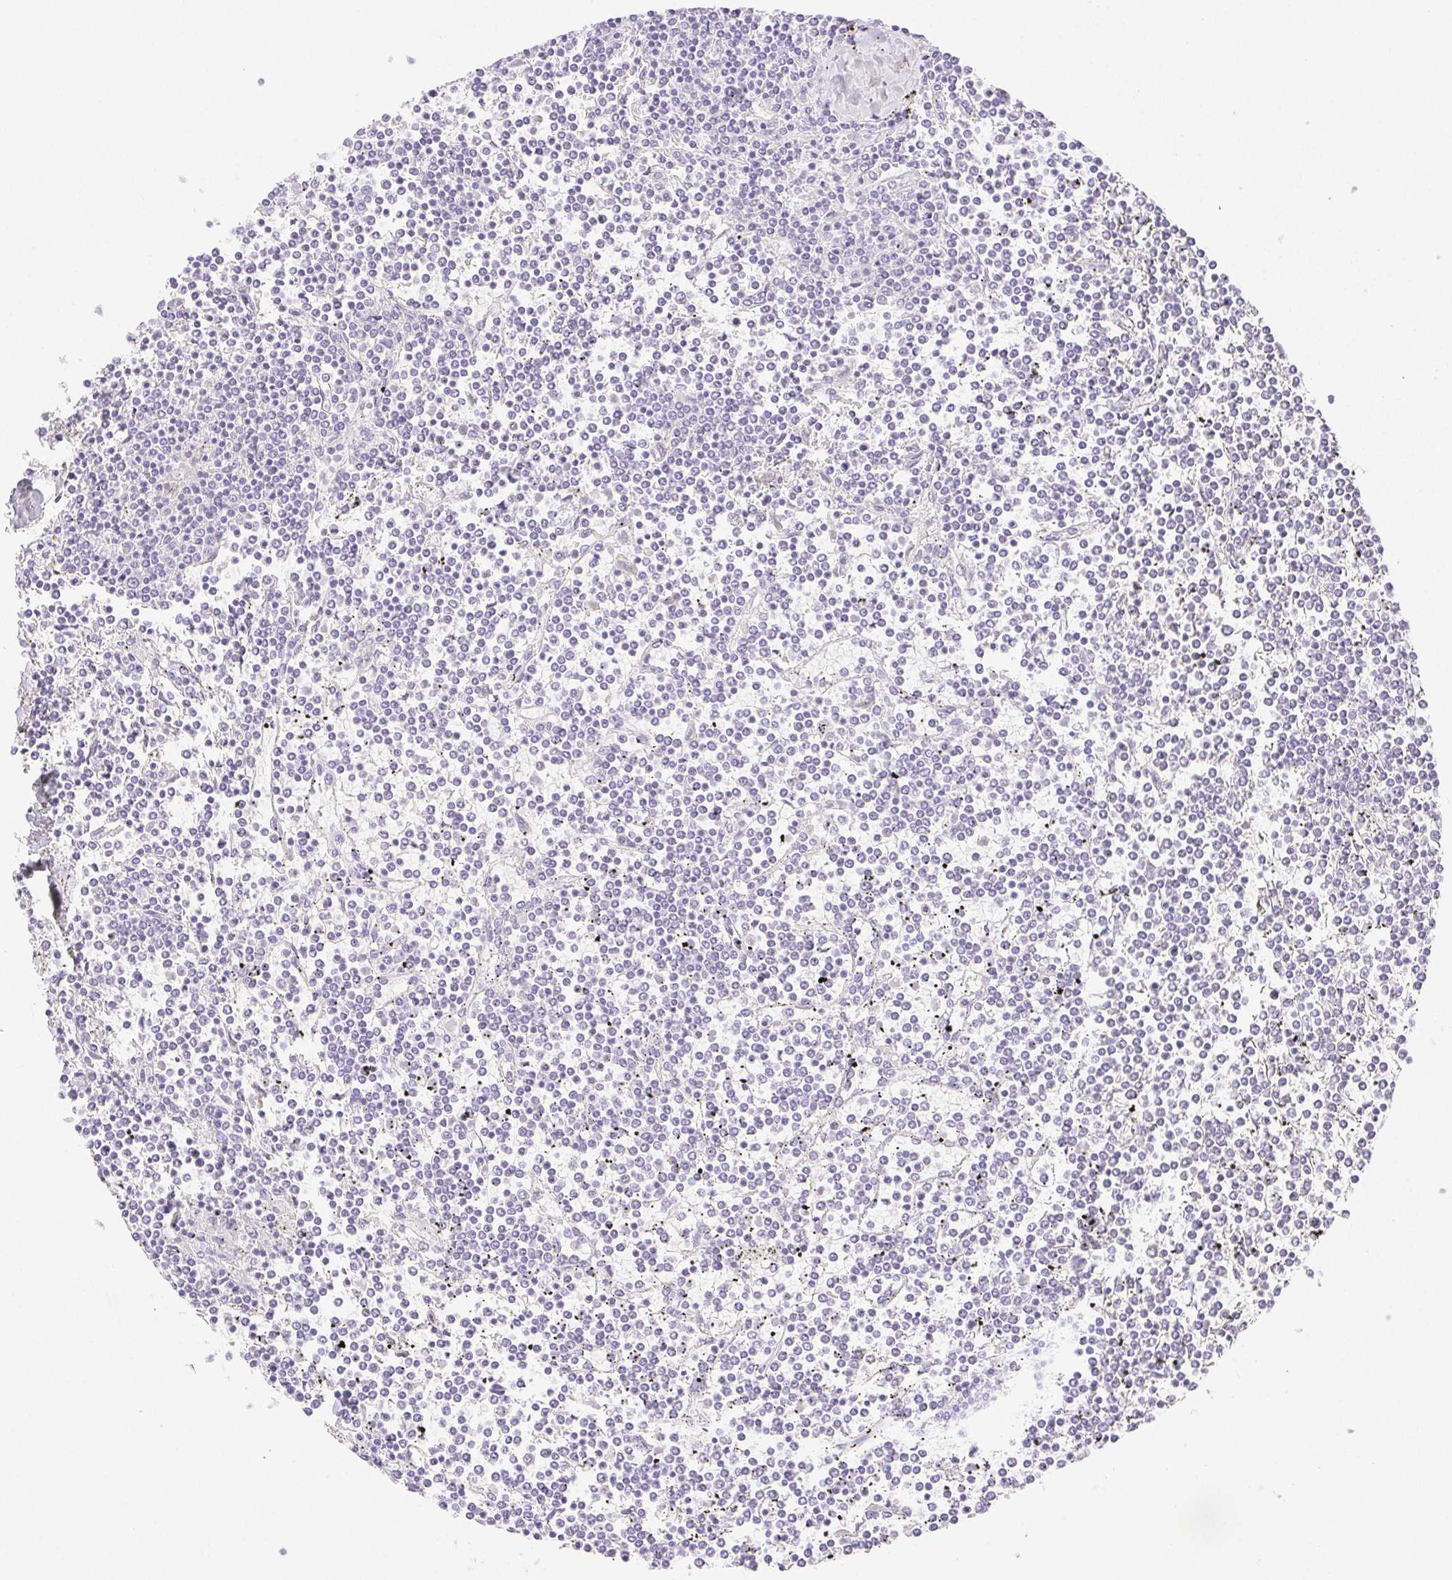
{"staining": {"intensity": "negative", "quantity": "none", "location": "none"}, "tissue": "lymphoma", "cell_type": "Tumor cells", "image_type": "cancer", "snomed": [{"axis": "morphology", "description": "Malignant lymphoma, non-Hodgkin's type, Low grade"}, {"axis": "topography", "description": "Spleen"}], "caption": "The photomicrograph displays no significant expression in tumor cells of lymphoma.", "gene": "SPACA4", "patient": {"sex": "female", "age": 19}}